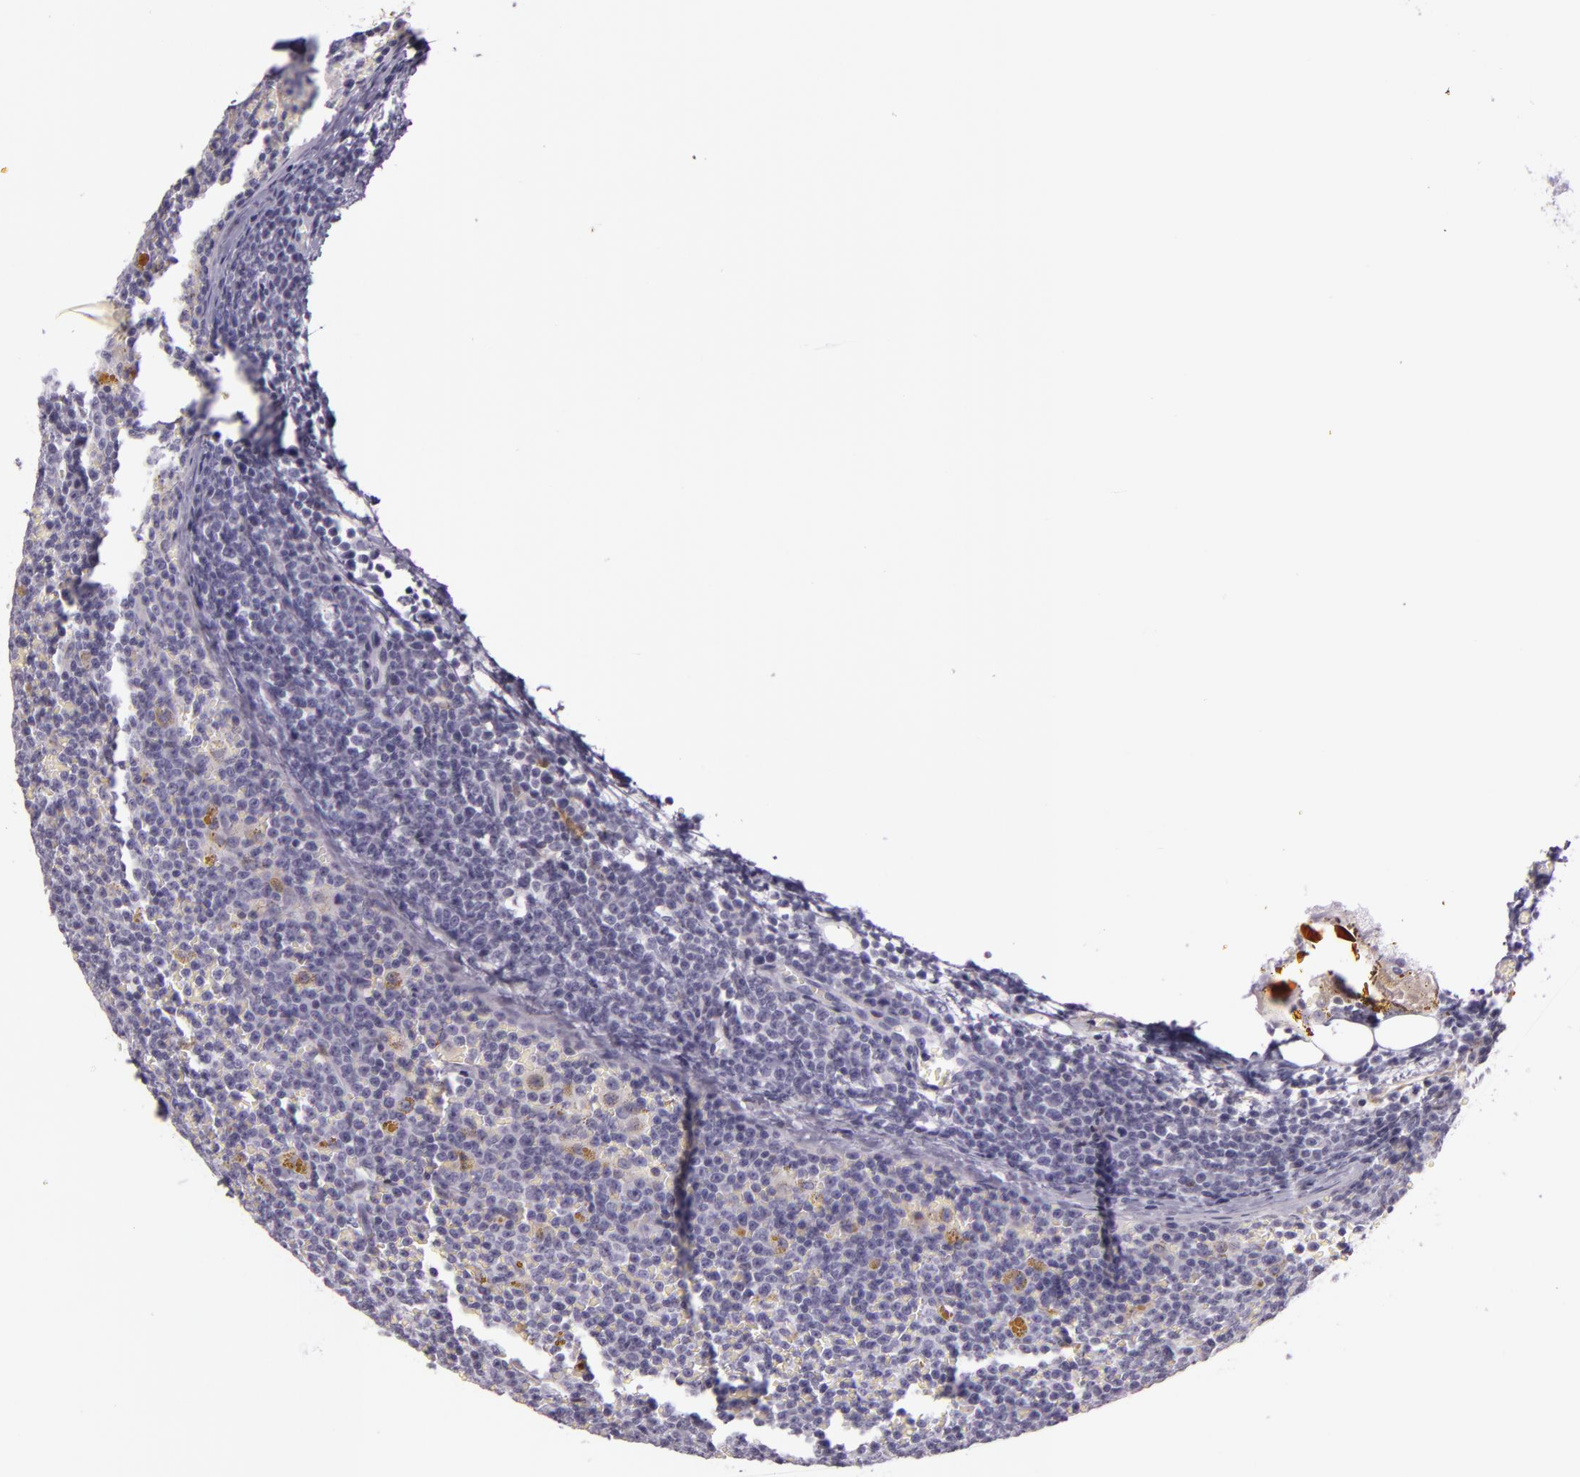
{"staining": {"intensity": "negative", "quantity": "none", "location": "none"}, "tissue": "lymphoma", "cell_type": "Tumor cells", "image_type": "cancer", "snomed": [{"axis": "morphology", "description": "Malignant lymphoma, non-Hodgkin's type, Low grade"}, {"axis": "topography", "description": "Lymph node"}], "caption": "A high-resolution photomicrograph shows immunohistochemistry staining of lymphoma, which exhibits no significant expression in tumor cells.", "gene": "MT1A", "patient": {"sex": "male", "age": 50}}